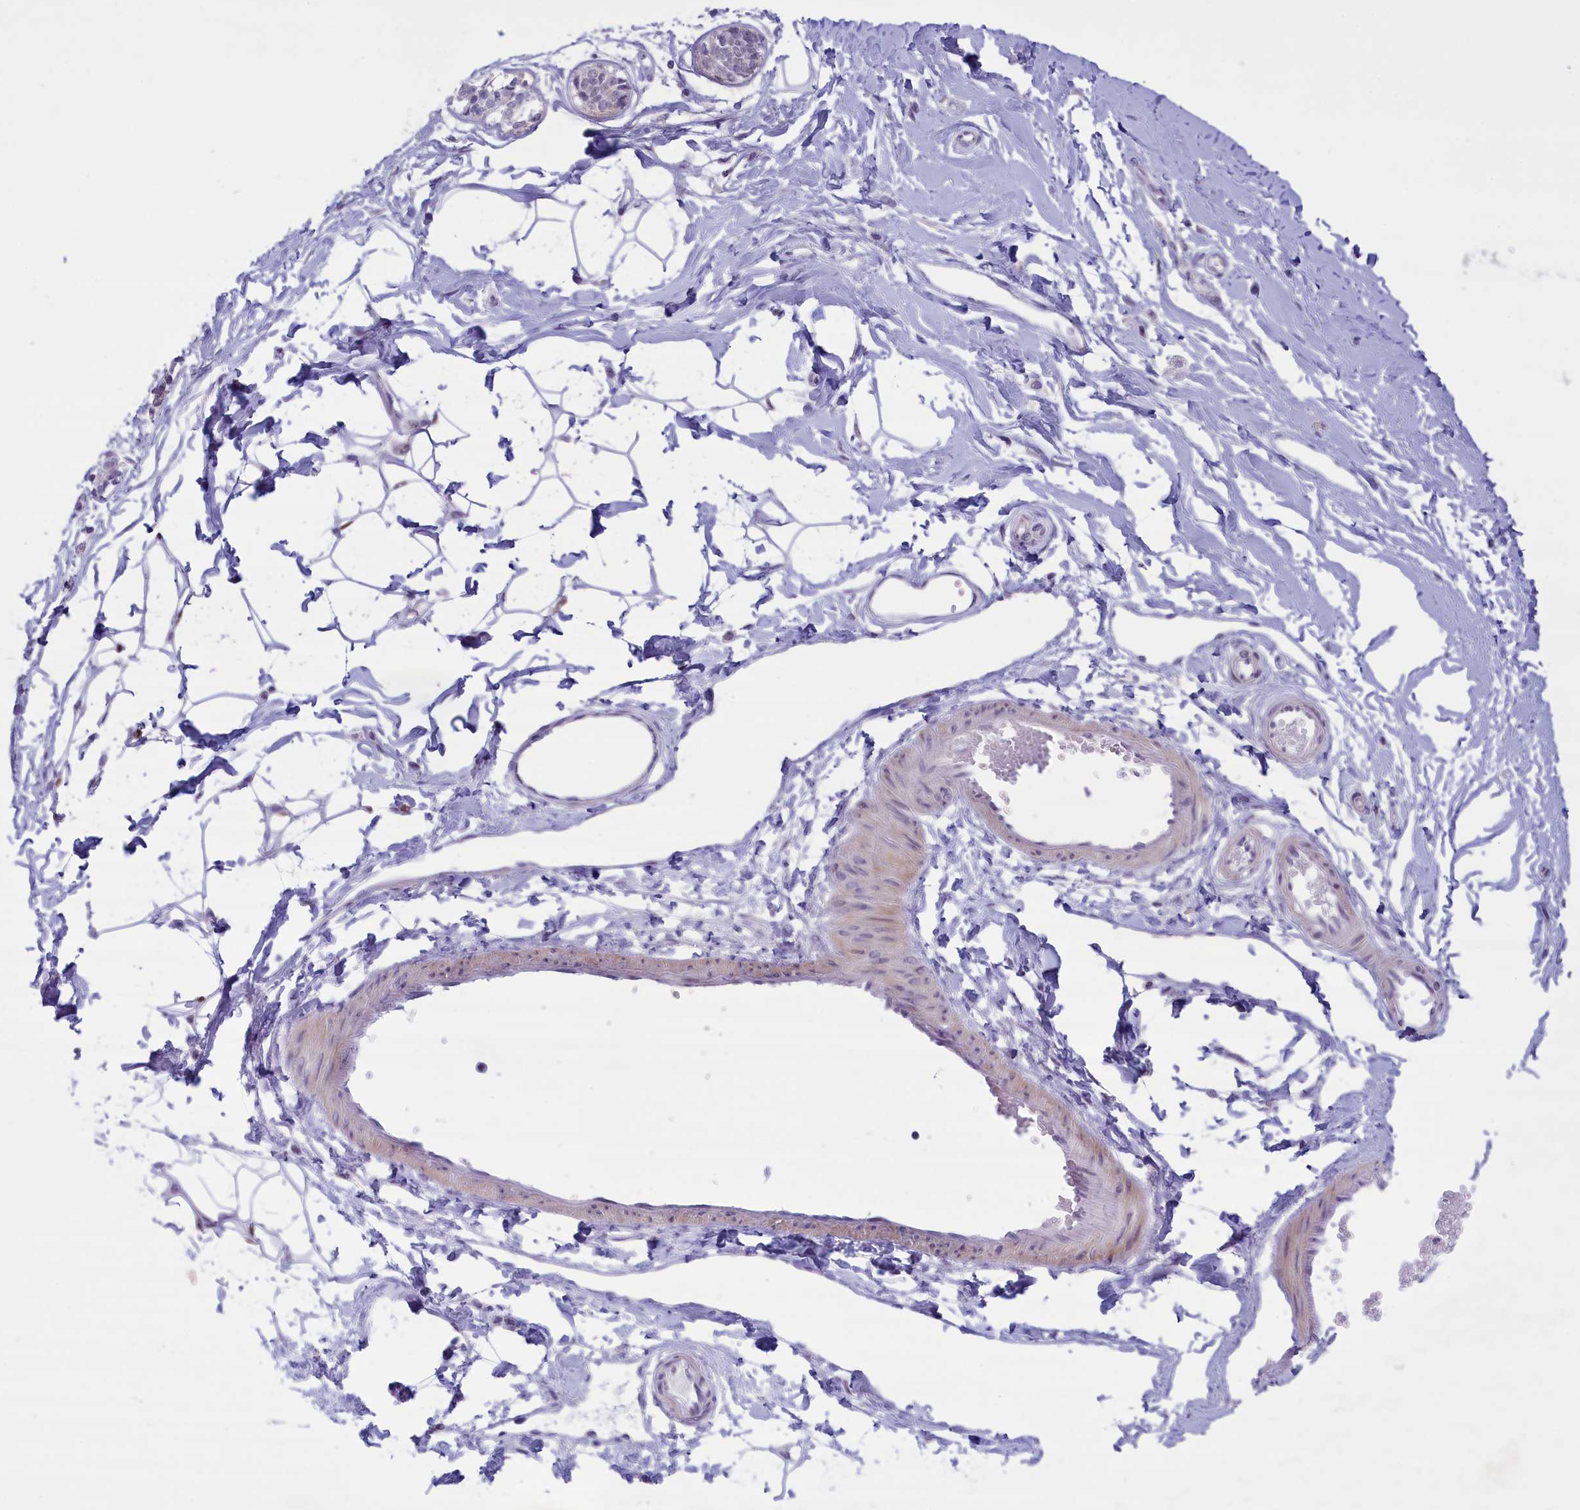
{"staining": {"intensity": "negative", "quantity": "none", "location": "none"}, "tissue": "breast", "cell_type": "Adipocytes", "image_type": "normal", "snomed": [{"axis": "morphology", "description": "Normal tissue, NOS"}, {"axis": "topography", "description": "Breast"}], "caption": "Immunohistochemical staining of unremarkable breast exhibits no significant expression in adipocytes. (DAB (3,3'-diaminobenzidine) immunohistochemistry (IHC) with hematoxylin counter stain).", "gene": "ELOA2", "patient": {"sex": "female", "age": 45}}